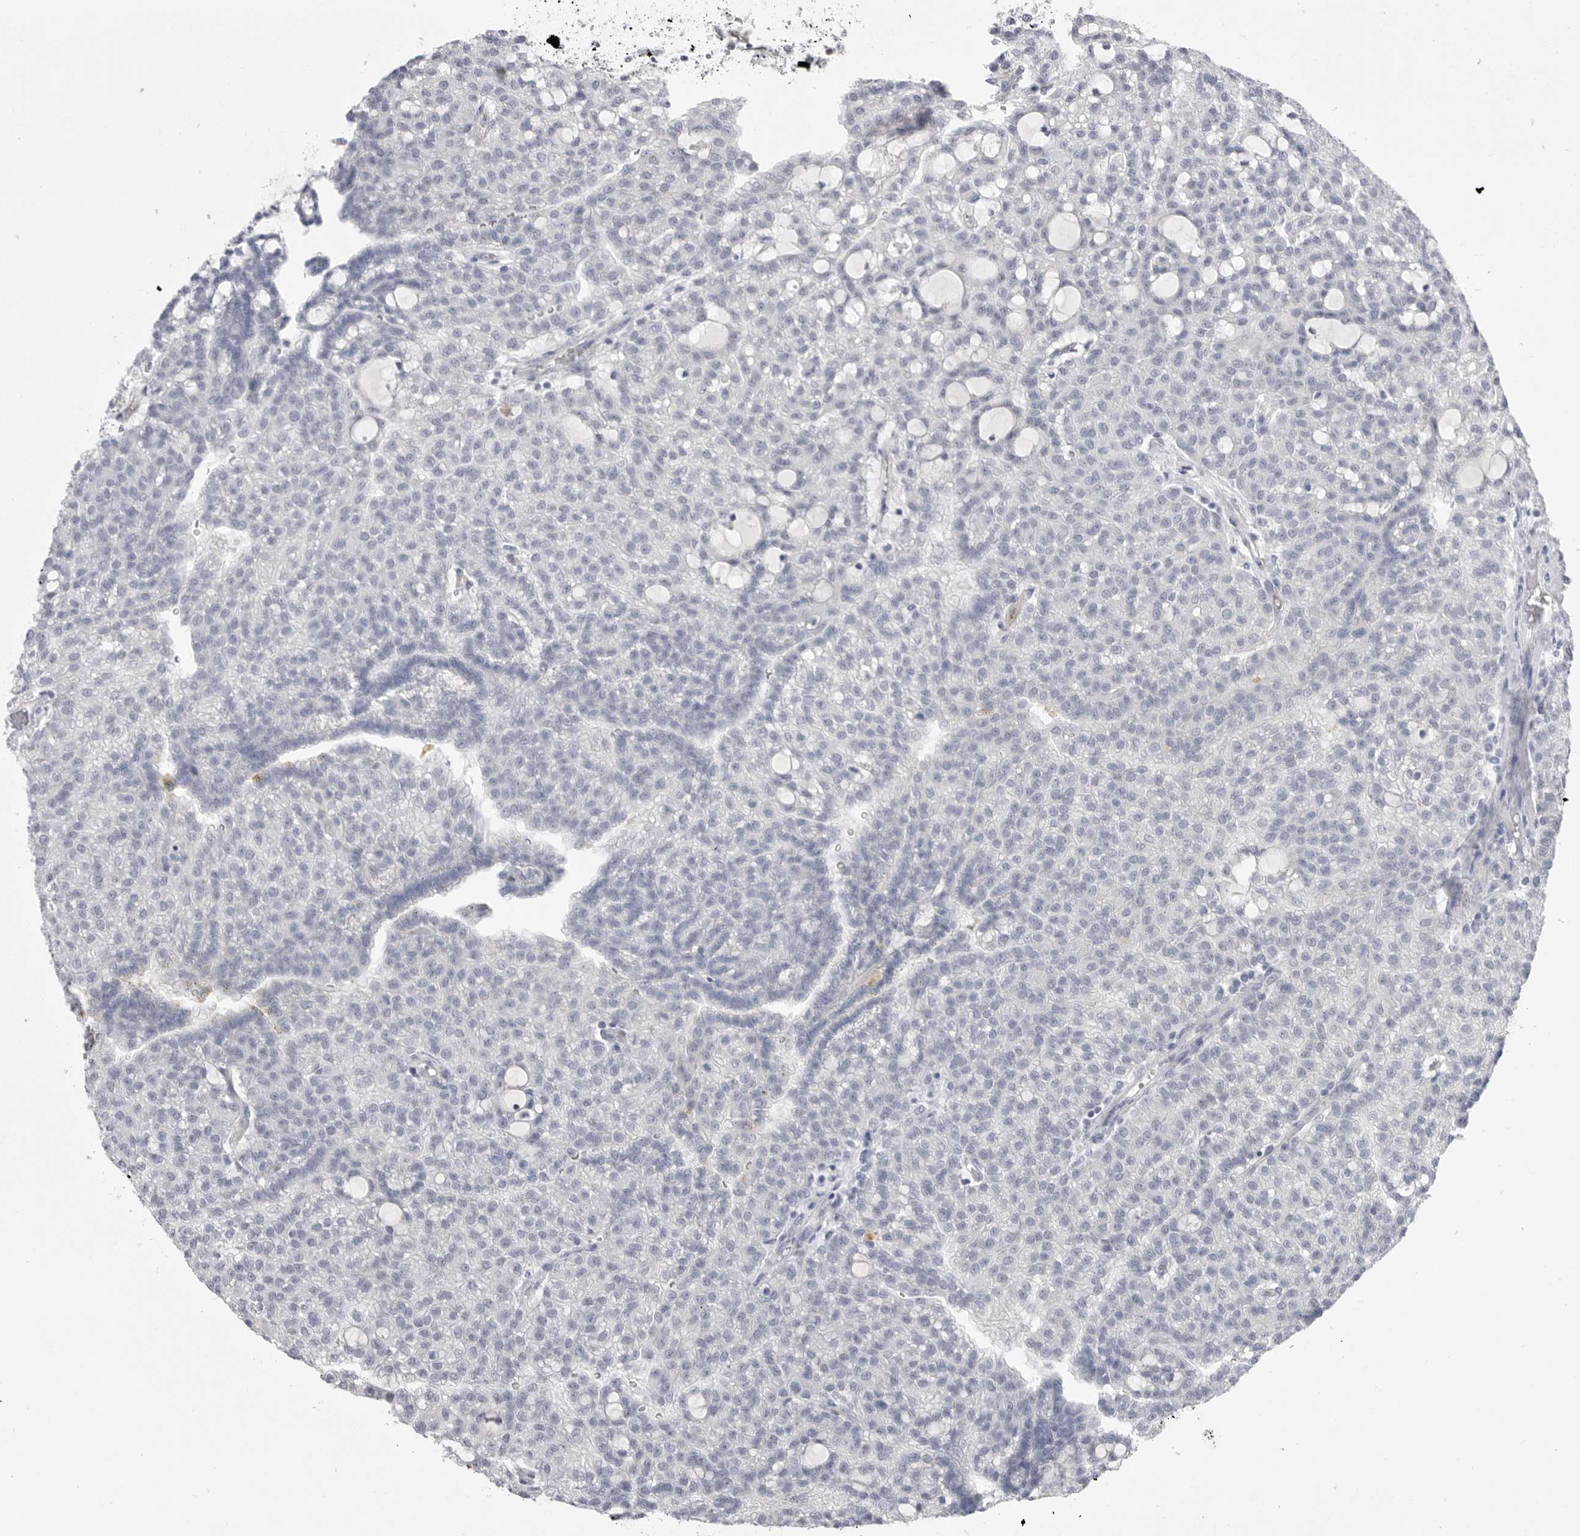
{"staining": {"intensity": "negative", "quantity": "none", "location": "none"}, "tissue": "renal cancer", "cell_type": "Tumor cells", "image_type": "cancer", "snomed": [{"axis": "morphology", "description": "Adenocarcinoma, NOS"}, {"axis": "topography", "description": "Kidney"}], "caption": "Photomicrograph shows no protein expression in tumor cells of renal cancer (adenocarcinoma) tissue. (DAB (3,3'-diaminobenzidine) IHC visualized using brightfield microscopy, high magnification).", "gene": "ZBTB7B", "patient": {"sex": "male", "age": 63}}